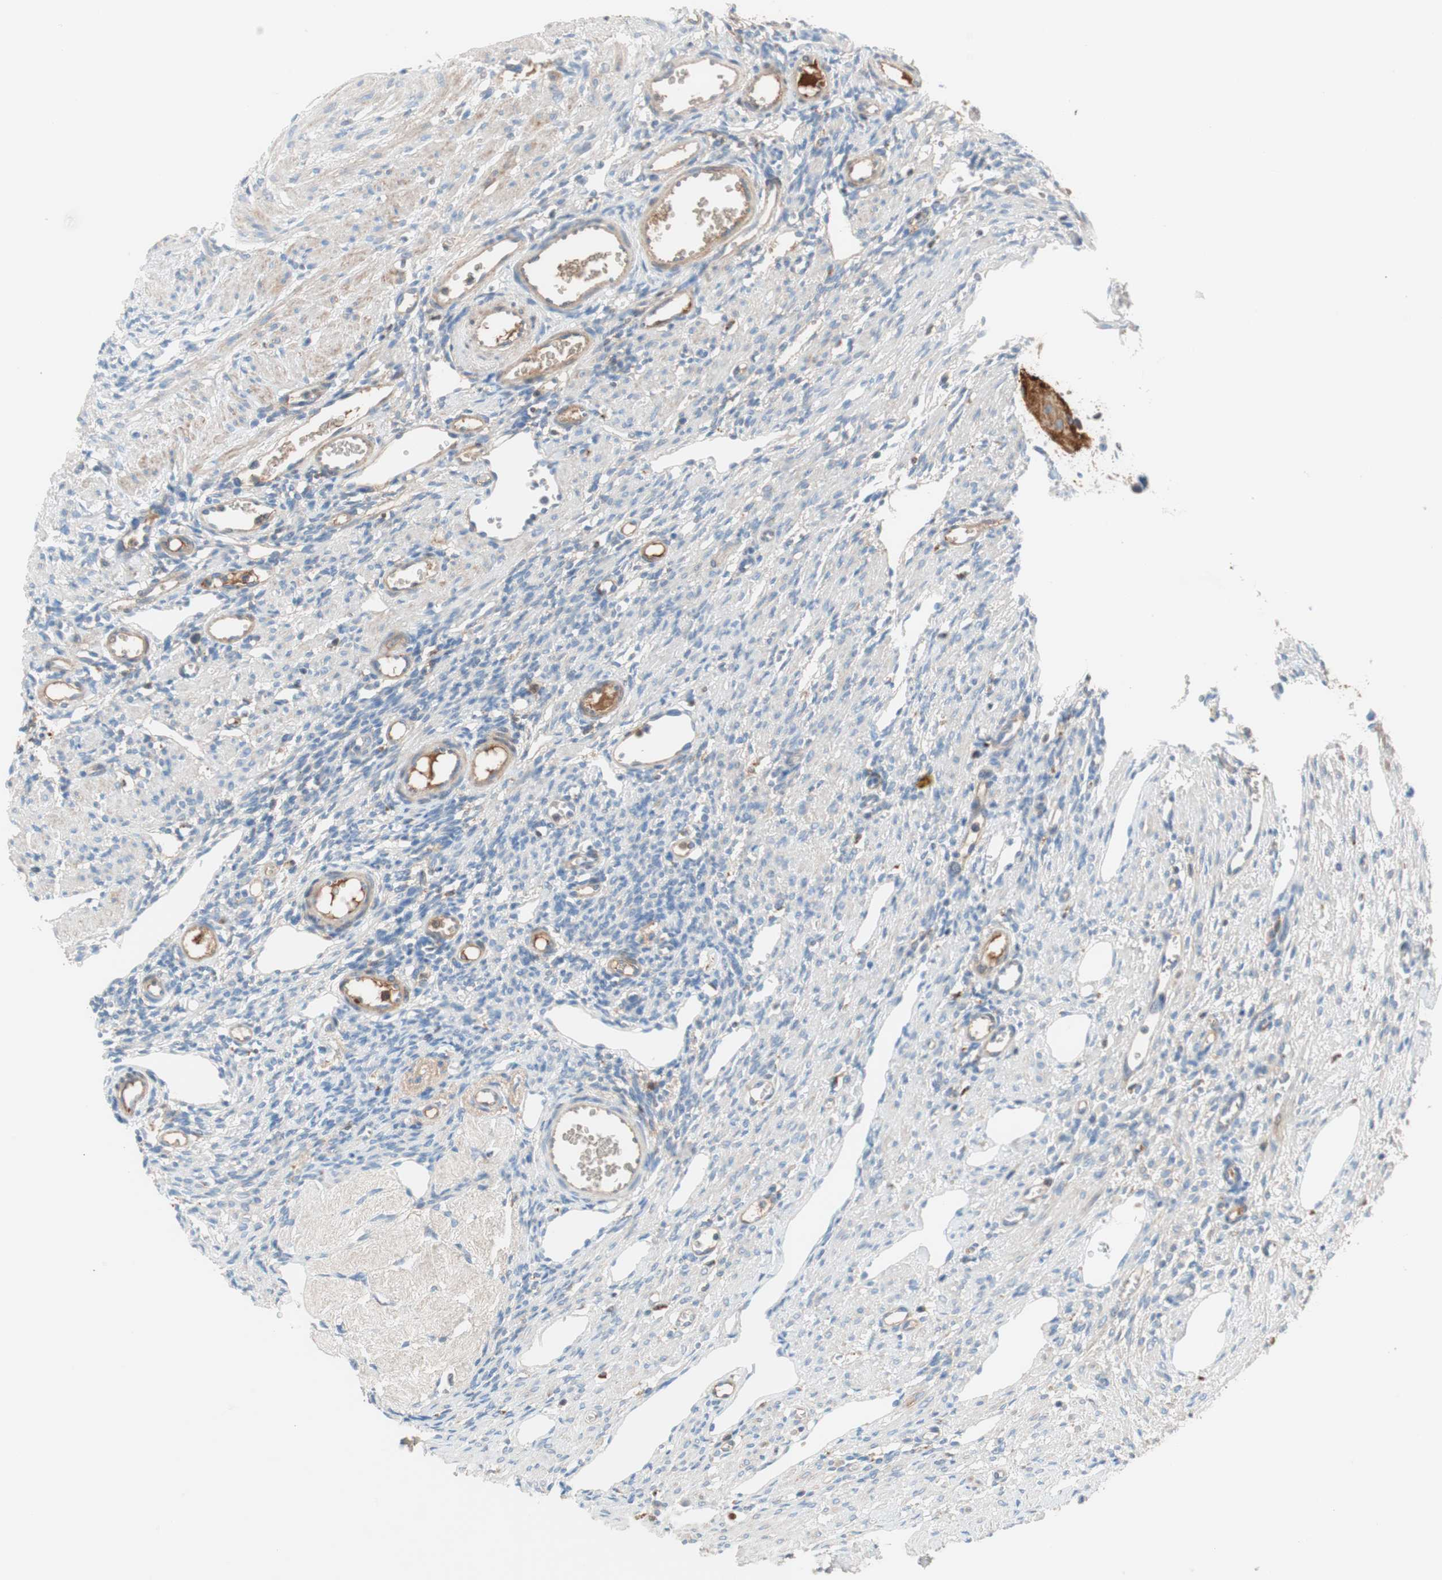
{"staining": {"intensity": "negative", "quantity": "none", "location": "none"}, "tissue": "ovary", "cell_type": "Follicle cells", "image_type": "normal", "snomed": [{"axis": "morphology", "description": "Normal tissue, NOS"}, {"axis": "topography", "description": "Ovary"}], "caption": "DAB immunohistochemical staining of unremarkable human ovary reveals no significant expression in follicle cells.", "gene": "RBP4", "patient": {"sex": "female", "age": 33}}